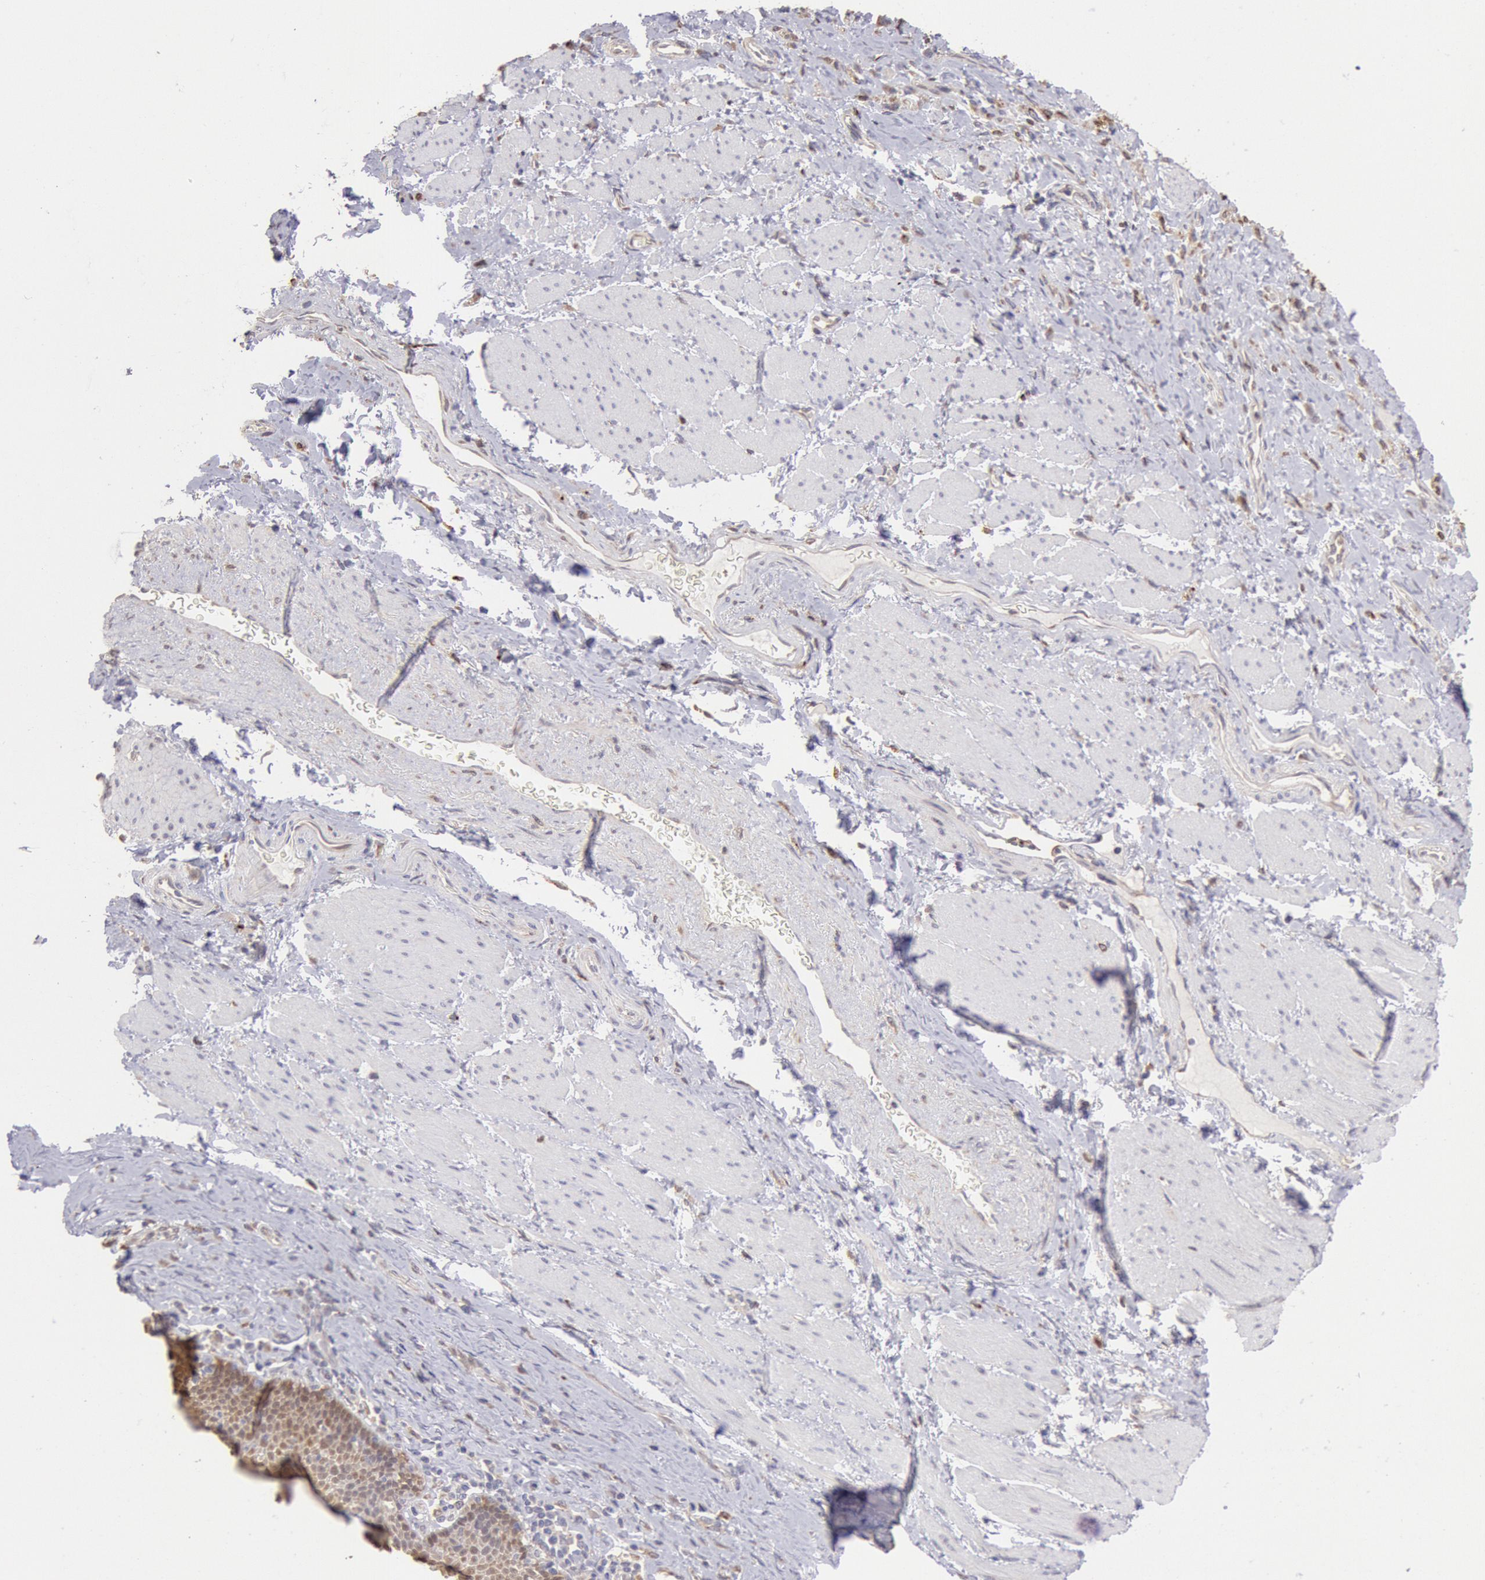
{"staining": {"intensity": "moderate", "quantity": "25%-75%", "location": "cytoplasmic/membranous"}, "tissue": "esophagus", "cell_type": "Squamous epithelial cells", "image_type": "normal", "snomed": [{"axis": "morphology", "description": "Normal tissue, NOS"}, {"axis": "topography", "description": "Esophagus"}], "caption": "Immunohistochemistry (IHC) micrograph of unremarkable esophagus stained for a protein (brown), which demonstrates medium levels of moderate cytoplasmic/membranous staining in approximately 25%-75% of squamous epithelial cells.", "gene": "COMT", "patient": {"sex": "female", "age": 61}}